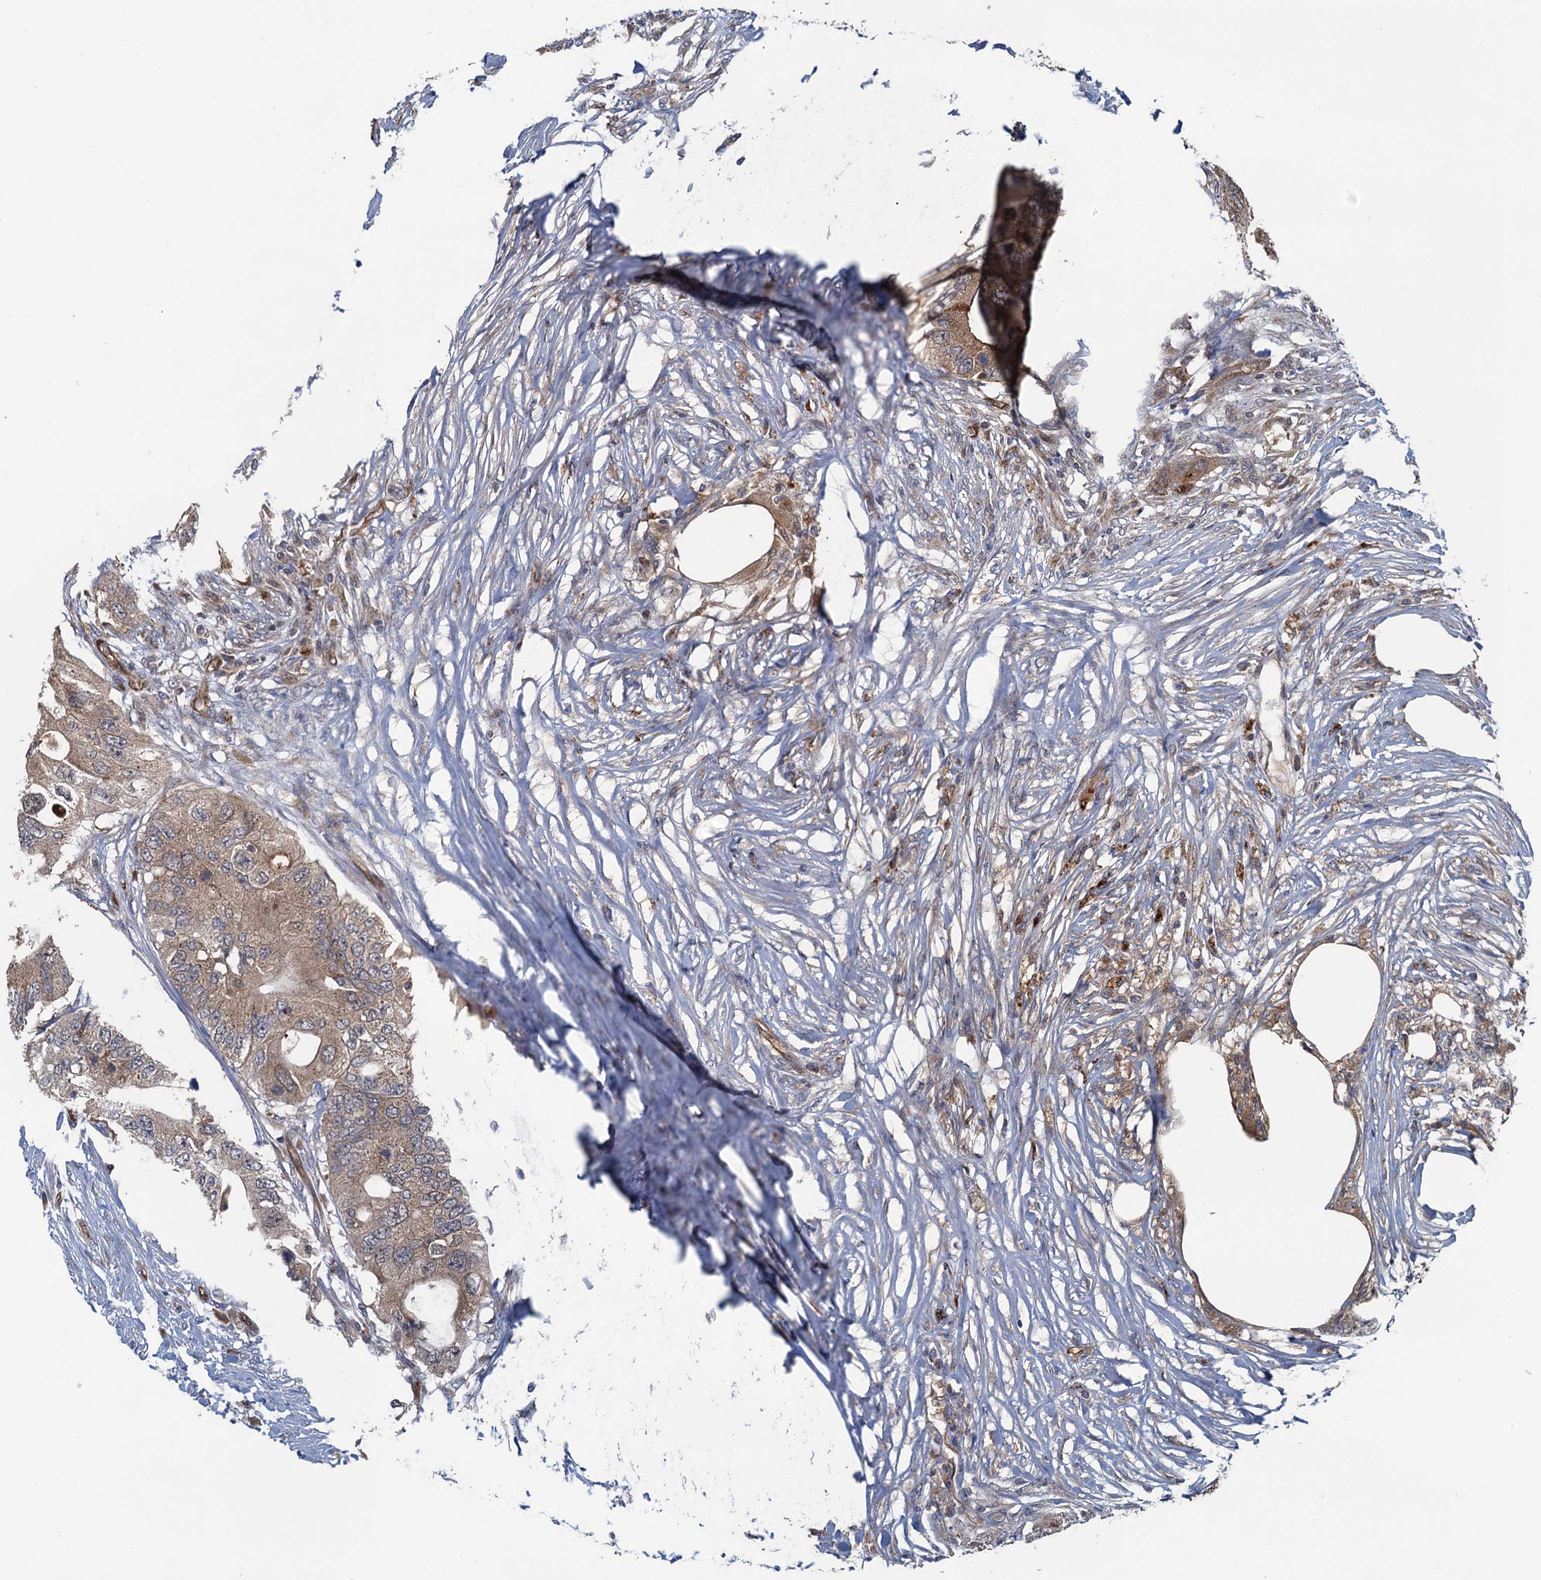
{"staining": {"intensity": "weak", "quantity": ">75%", "location": "cytoplasmic/membranous"}, "tissue": "colorectal cancer", "cell_type": "Tumor cells", "image_type": "cancer", "snomed": [{"axis": "morphology", "description": "Adenocarcinoma, NOS"}, {"axis": "topography", "description": "Colon"}], "caption": "Adenocarcinoma (colorectal) stained for a protein exhibits weak cytoplasmic/membranous positivity in tumor cells.", "gene": "KBTBD8", "patient": {"sex": "male", "age": 71}}